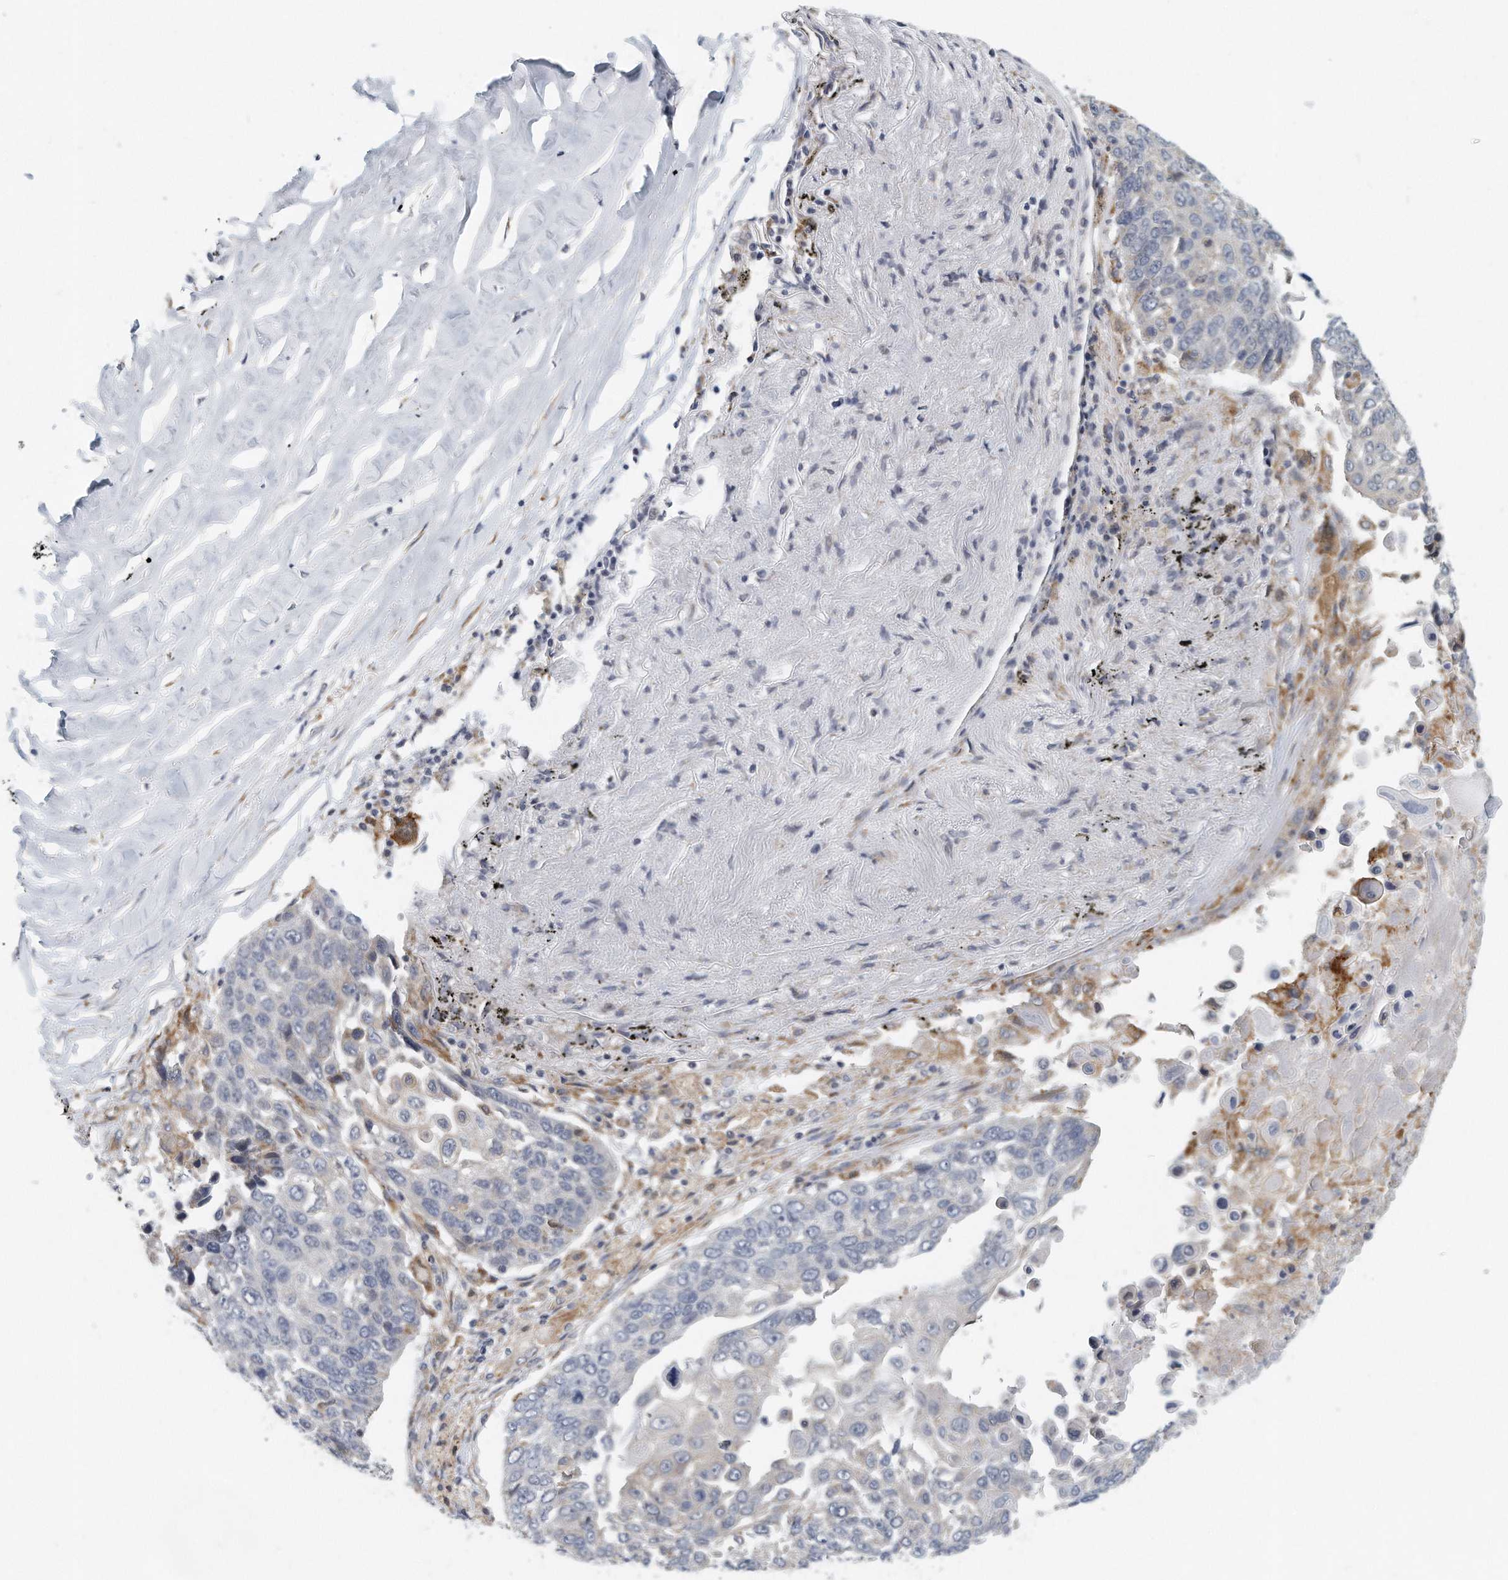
{"staining": {"intensity": "negative", "quantity": "none", "location": "none"}, "tissue": "lung cancer", "cell_type": "Tumor cells", "image_type": "cancer", "snomed": [{"axis": "morphology", "description": "Squamous cell carcinoma, NOS"}, {"axis": "topography", "description": "Lung"}], "caption": "Immunohistochemistry (IHC) micrograph of neoplastic tissue: human lung cancer (squamous cell carcinoma) stained with DAB (3,3'-diaminobenzidine) demonstrates no significant protein staining in tumor cells. Brightfield microscopy of immunohistochemistry stained with DAB (brown) and hematoxylin (blue), captured at high magnification.", "gene": "VLDLR", "patient": {"sex": "male", "age": 66}}